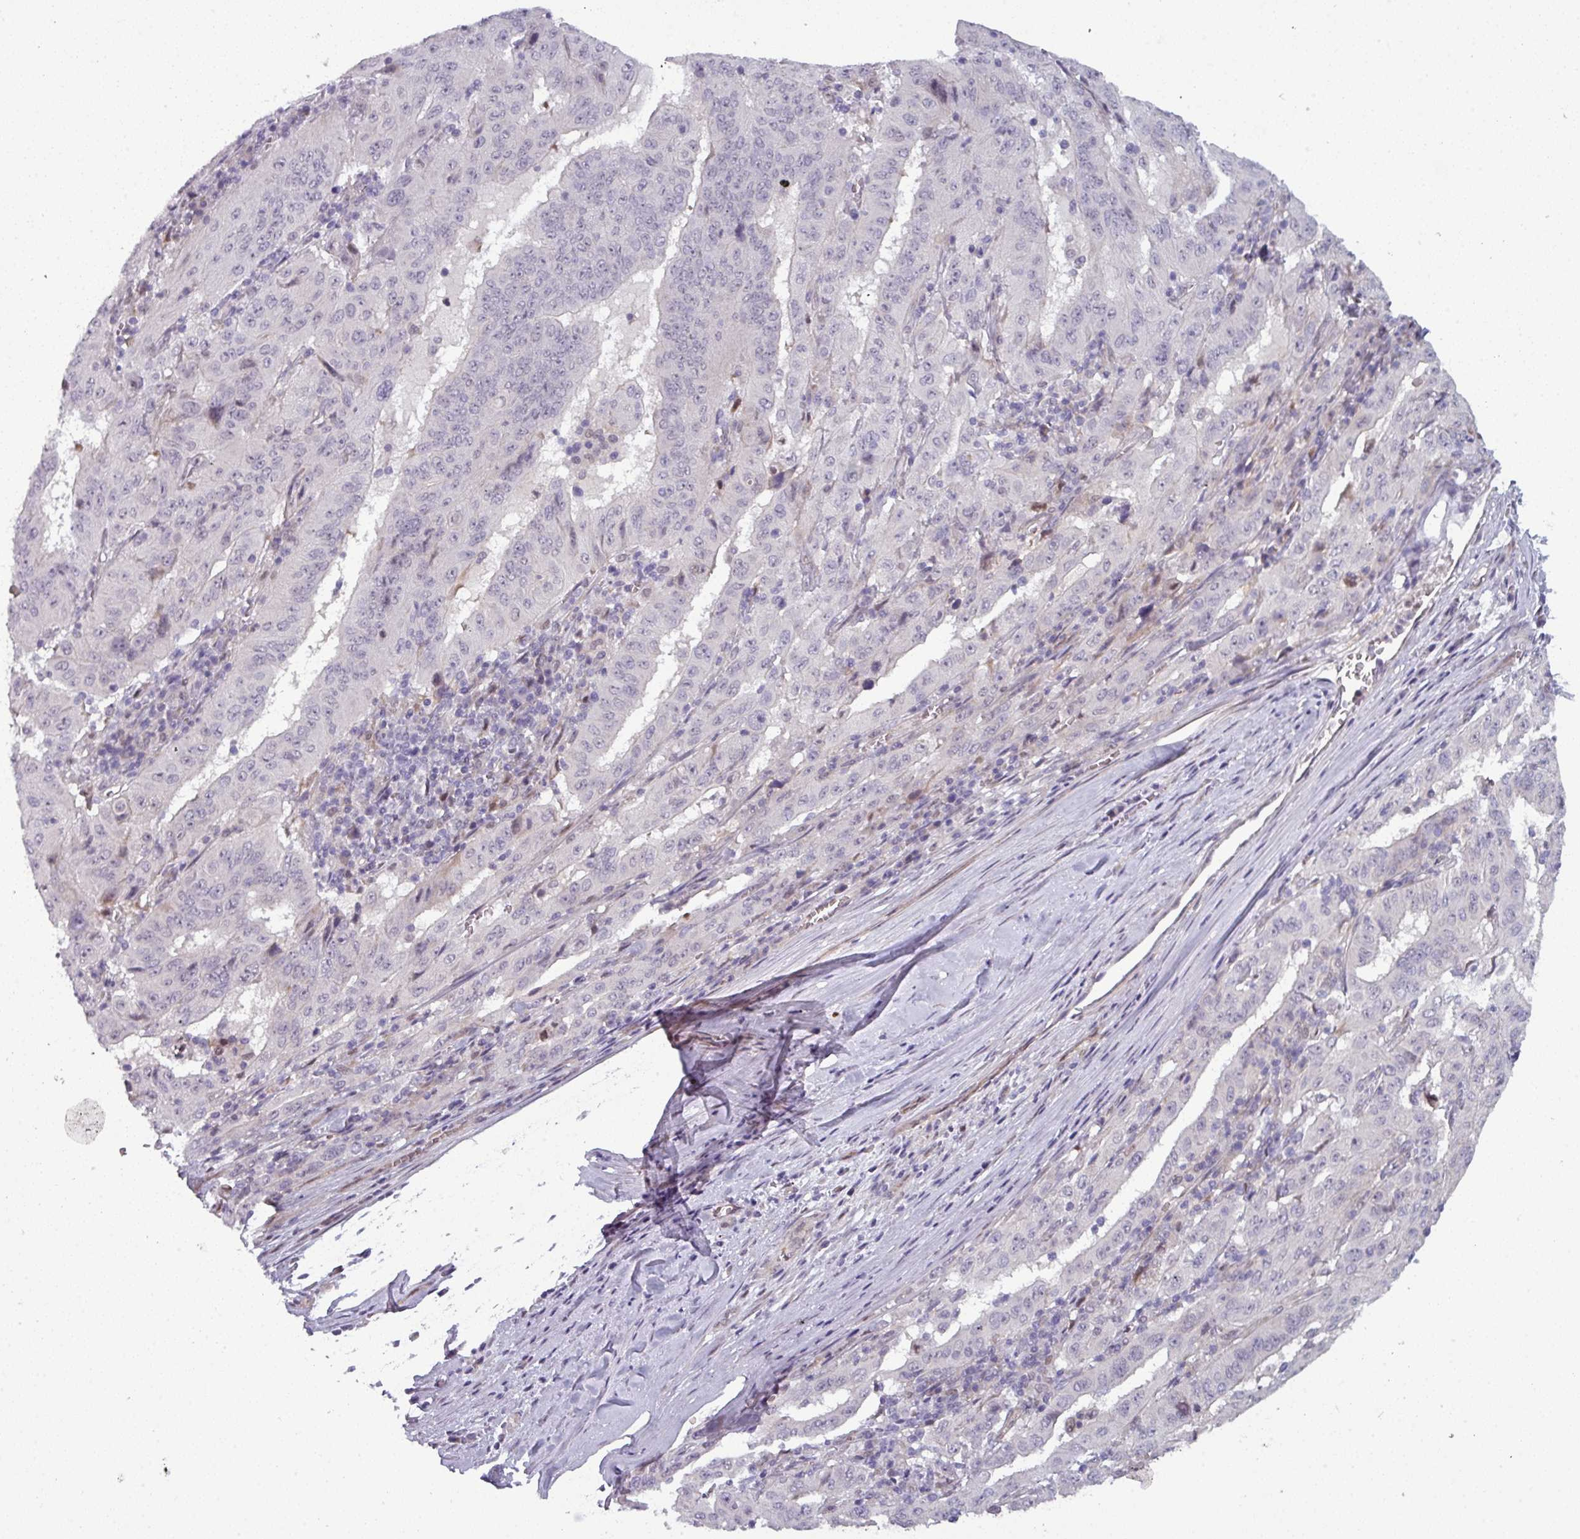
{"staining": {"intensity": "negative", "quantity": "none", "location": "none"}, "tissue": "pancreatic cancer", "cell_type": "Tumor cells", "image_type": "cancer", "snomed": [{"axis": "morphology", "description": "Adenocarcinoma, NOS"}, {"axis": "topography", "description": "Pancreas"}], "caption": "Immunohistochemistry histopathology image of neoplastic tissue: human pancreatic cancer stained with DAB displays no significant protein positivity in tumor cells.", "gene": "PRAMEF12", "patient": {"sex": "male", "age": 63}}